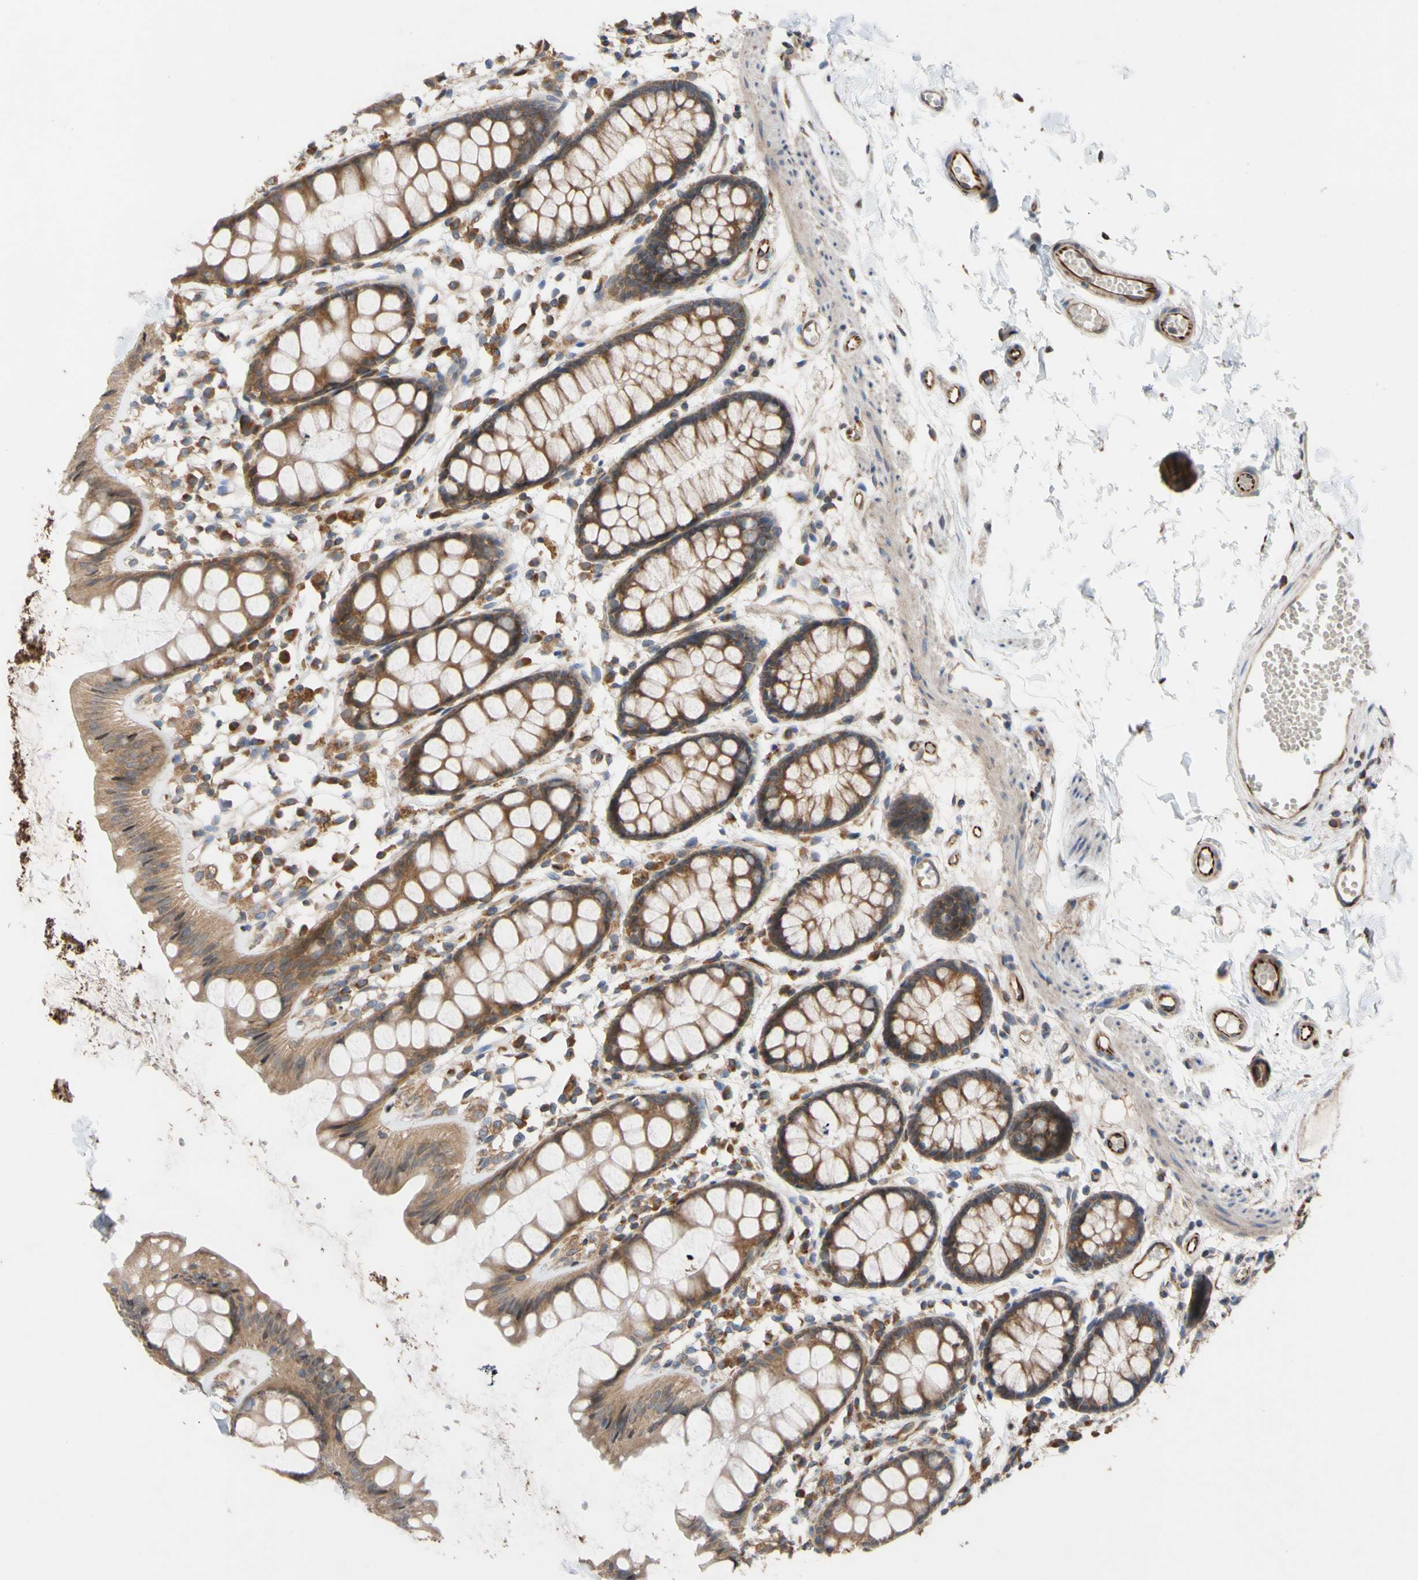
{"staining": {"intensity": "moderate", "quantity": ">75%", "location": "cytoplasmic/membranous"}, "tissue": "rectum", "cell_type": "Glandular cells", "image_type": "normal", "snomed": [{"axis": "morphology", "description": "Normal tissue, NOS"}, {"axis": "topography", "description": "Rectum"}], "caption": "Immunohistochemistry (IHC) of unremarkable human rectum displays medium levels of moderate cytoplasmic/membranous staining in about >75% of glandular cells.", "gene": "EIF2S3", "patient": {"sex": "female", "age": 66}}